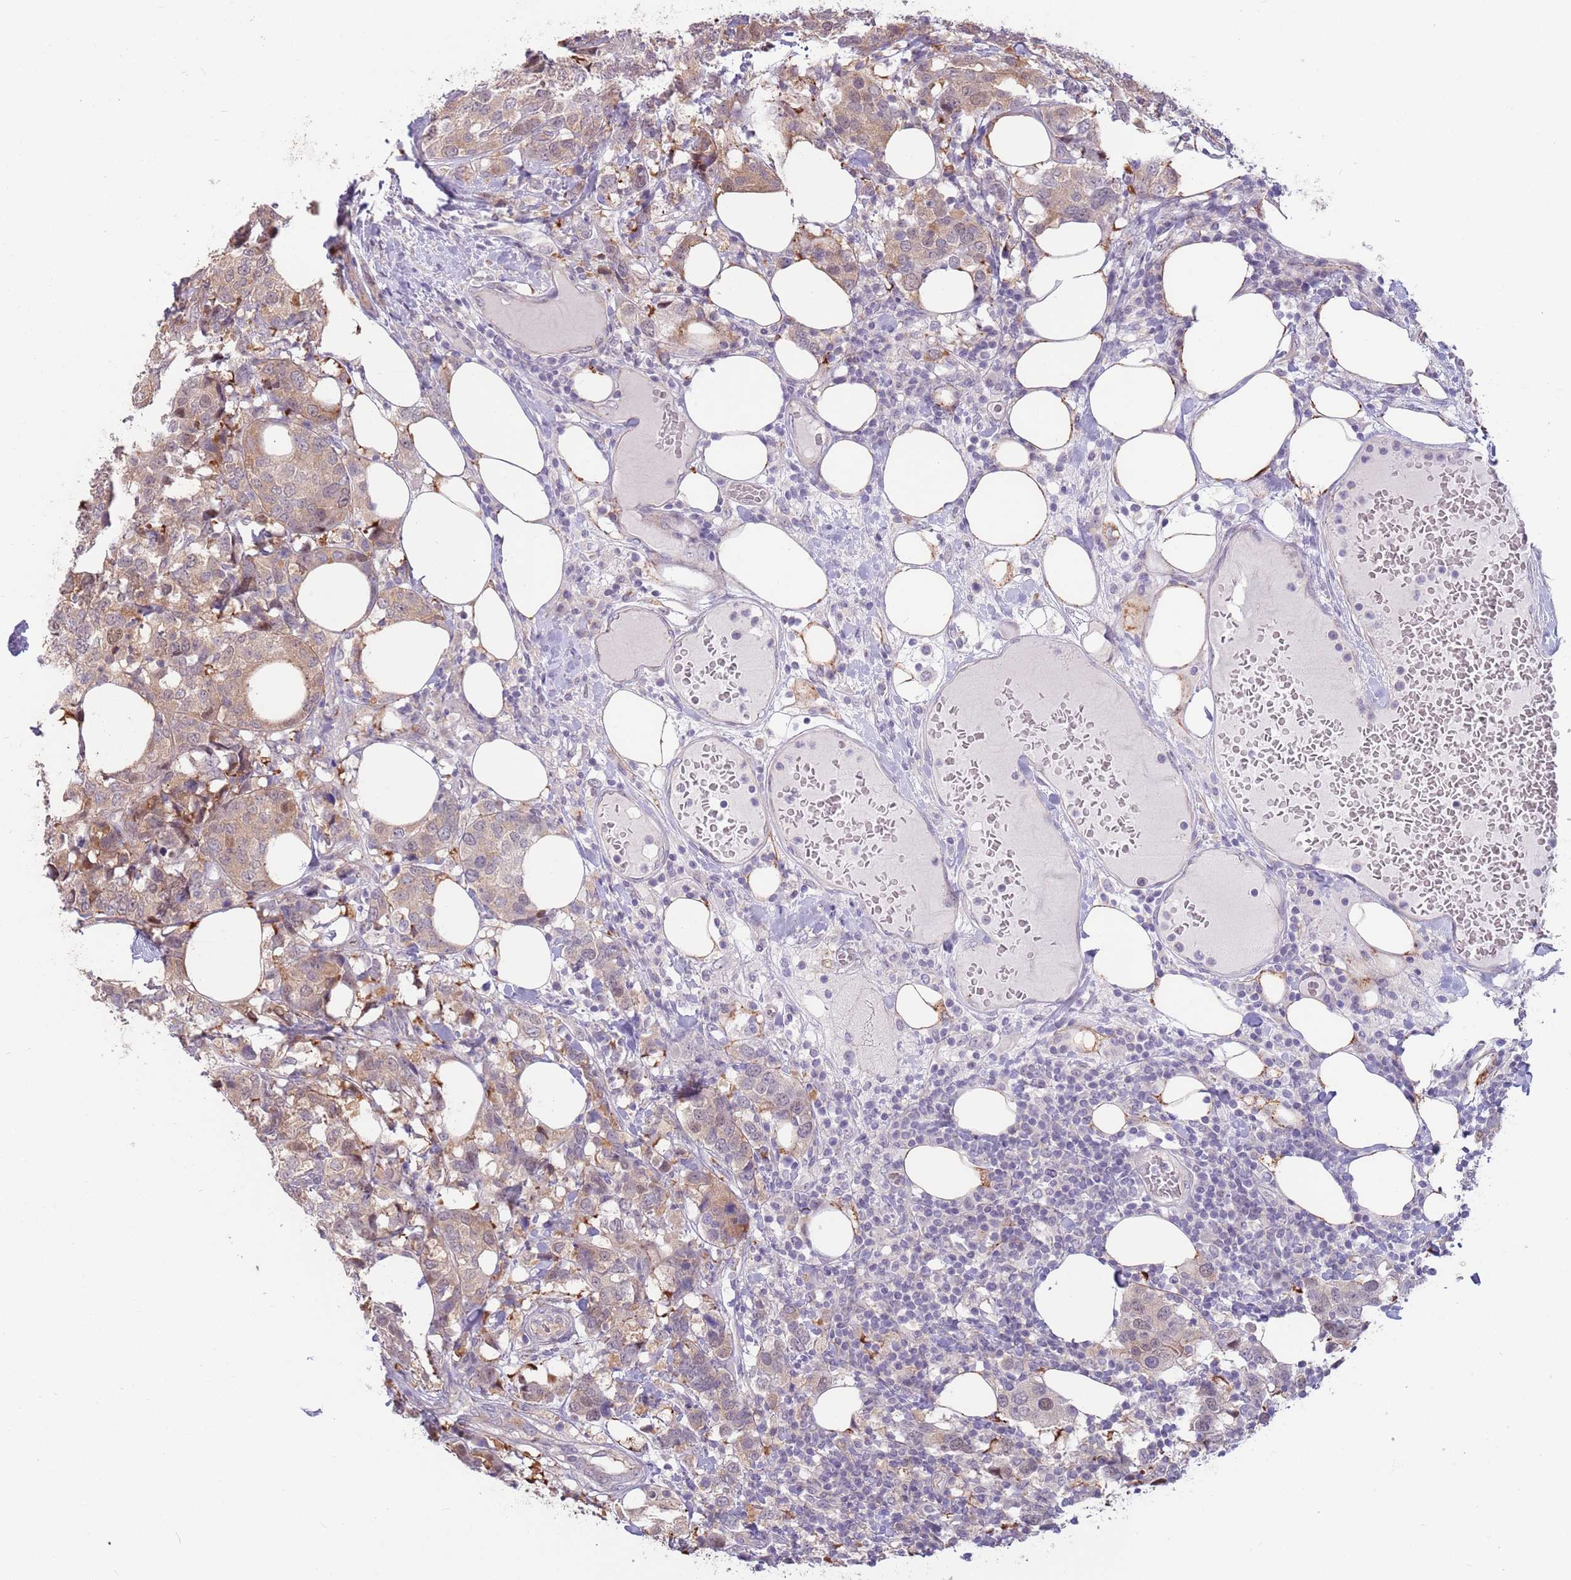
{"staining": {"intensity": "weak", "quantity": "25%-75%", "location": "cytoplasmic/membranous"}, "tissue": "breast cancer", "cell_type": "Tumor cells", "image_type": "cancer", "snomed": [{"axis": "morphology", "description": "Lobular carcinoma"}, {"axis": "topography", "description": "Breast"}], "caption": "Immunohistochemical staining of lobular carcinoma (breast) demonstrates weak cytoplasmic/membranous protein positivity in about 25%-75% of tumor cells.", "gene": "LDHD", "patient": {"sex": "female", "age": 59}}